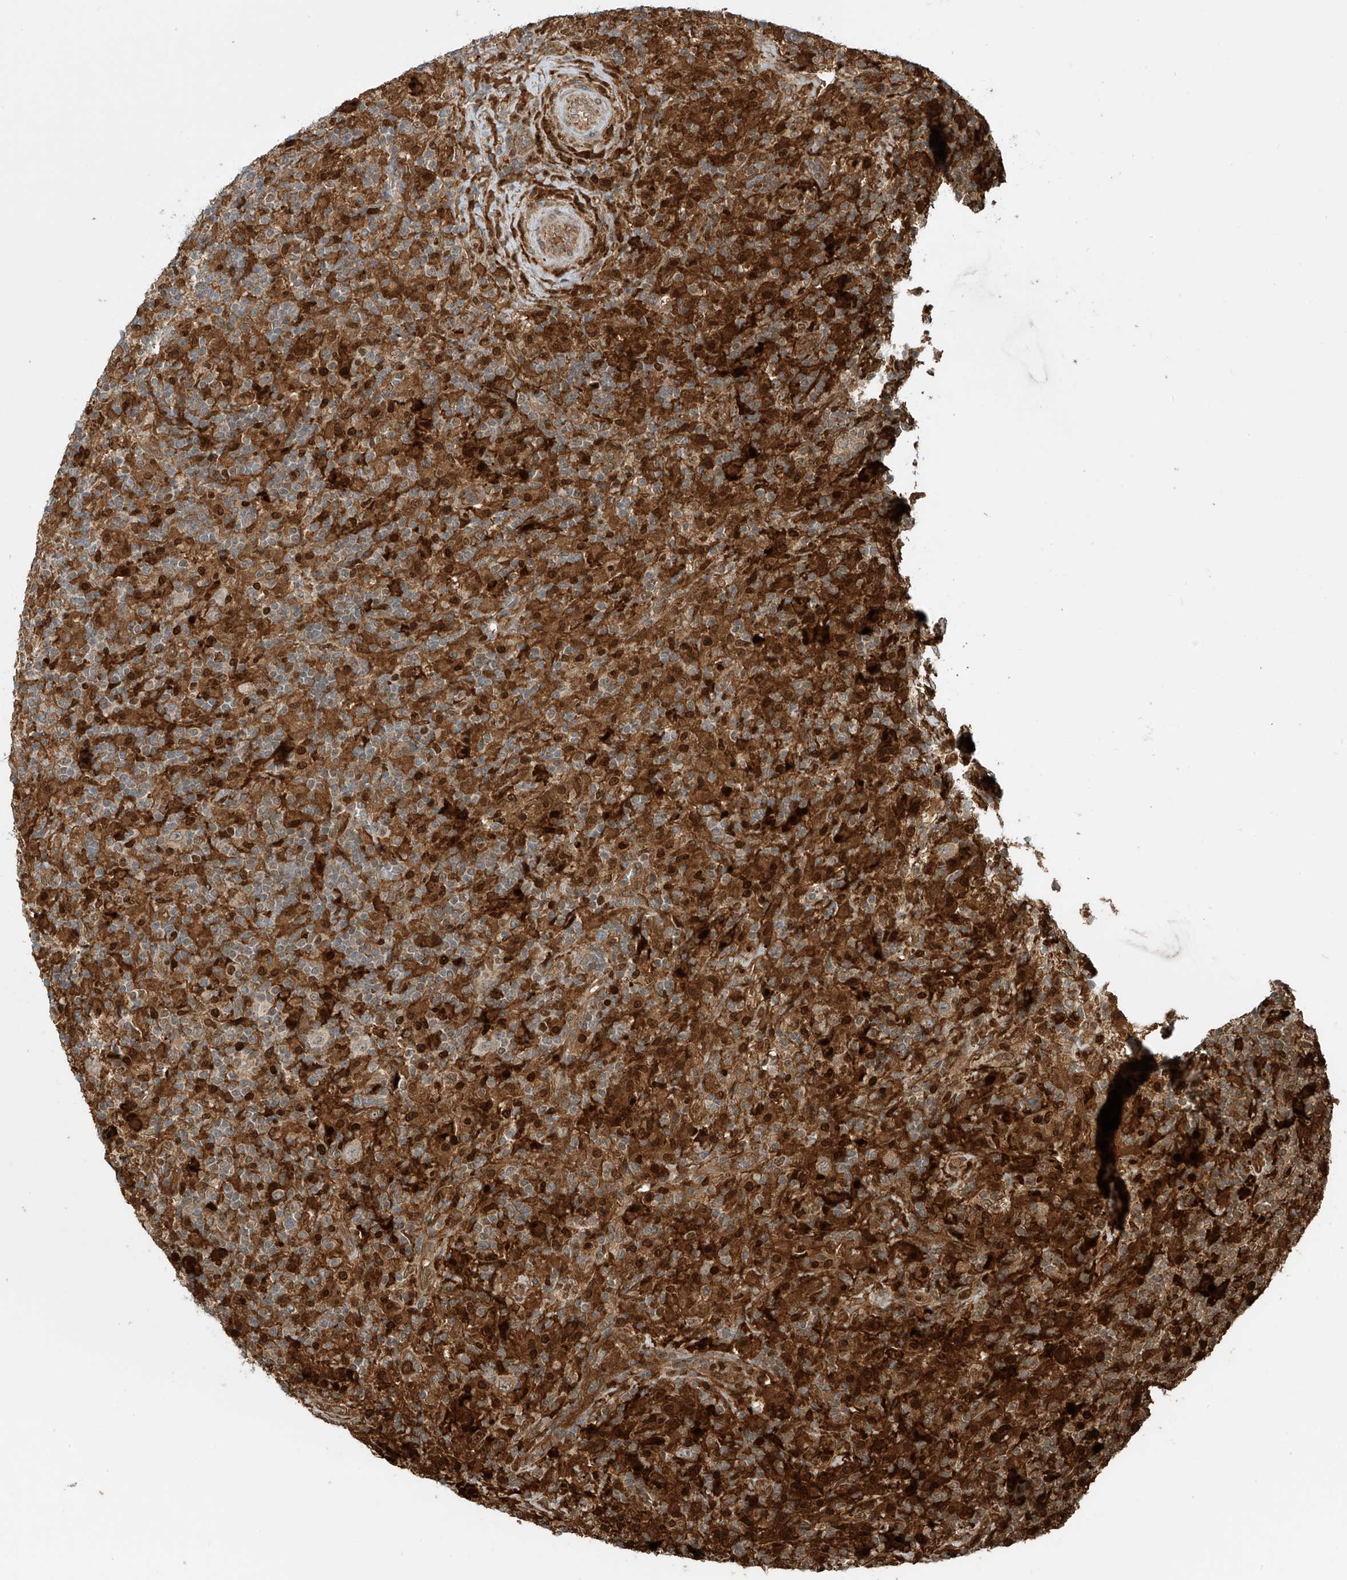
{"staining": {"intensity": "weak", "quantity": "25%-75%", "location": "cytoplasmic/membranous"}, "tissue": "lymphoma", "cell_type": "Tumor cells", "image_type": "cancer", "snomed": [{"axis": "morphology", "description": "Hodgkin's disease, NOS"}, {"axis": "topography", "description": "Lymph node"}], "caption": "This image displays lymphoma stained with IHC to label a protein in brown. The cytoplasmic/membranous of tumor cells show weak positivity for the protein. Nuclei are counter-stained blue.", "gene": "ATAD2B", "patient": {"sex": "male", "age": 70}}